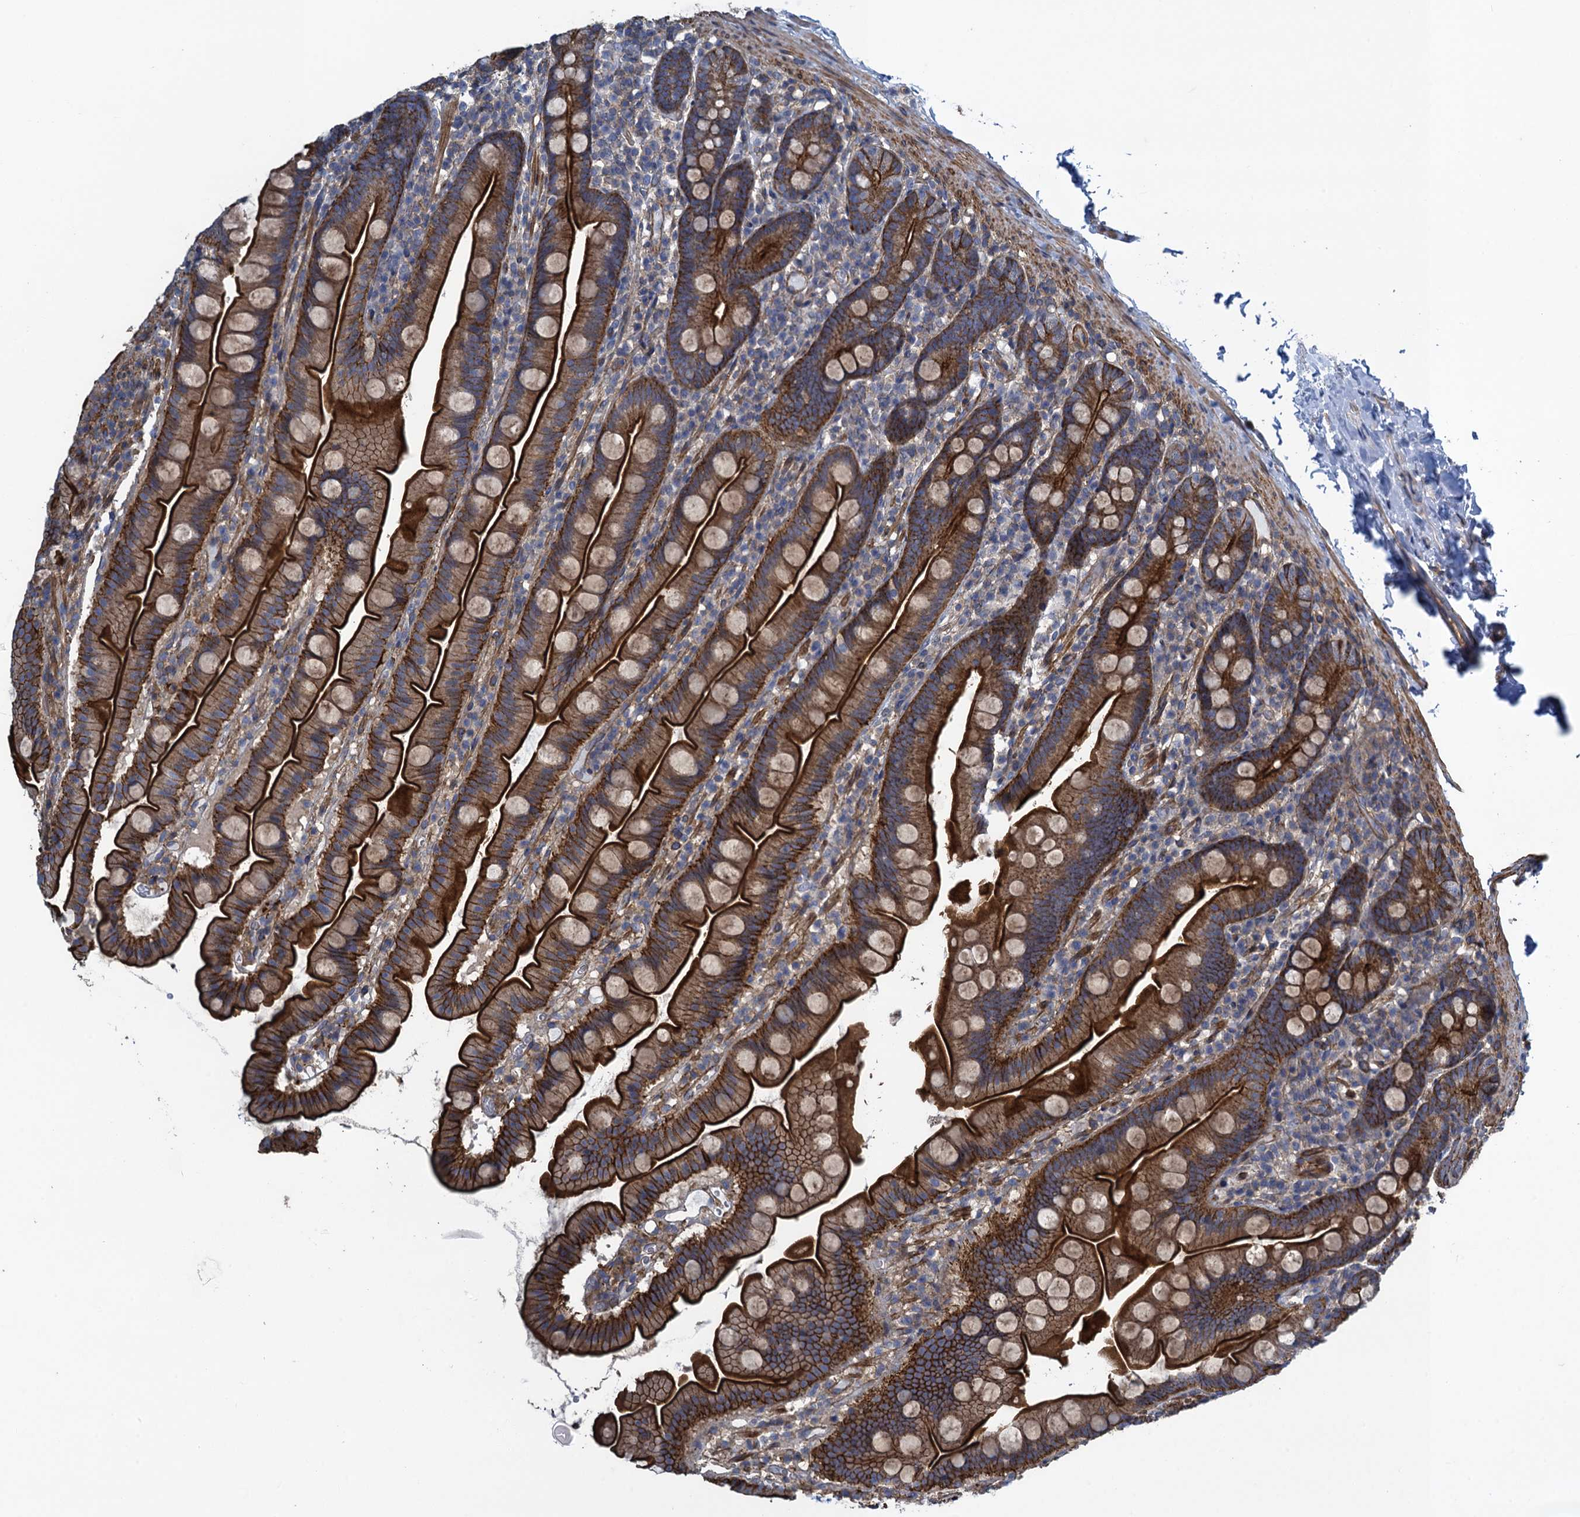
{"staining": {"intensity": "strong", "quantity": ">75%", "location": "cytoplasmic/membranous"}, "tissue": "small intestine", "cell_type": "Glandular cells", "image_type": "normal", "snomed": [{"axis": "morphology", "description": "Normal tissue, NOS"}, {"axis": "topography", "description": "Small intestine"}], "caption": "Small intestine stained for a protein displays strong cytoplasmic/membranous positivity in glandular cells. (DAB IHC with brightfield microscopy, high magnification).", "gene": "PROSER2", "patient": {"sex": "female", "age": 68}}